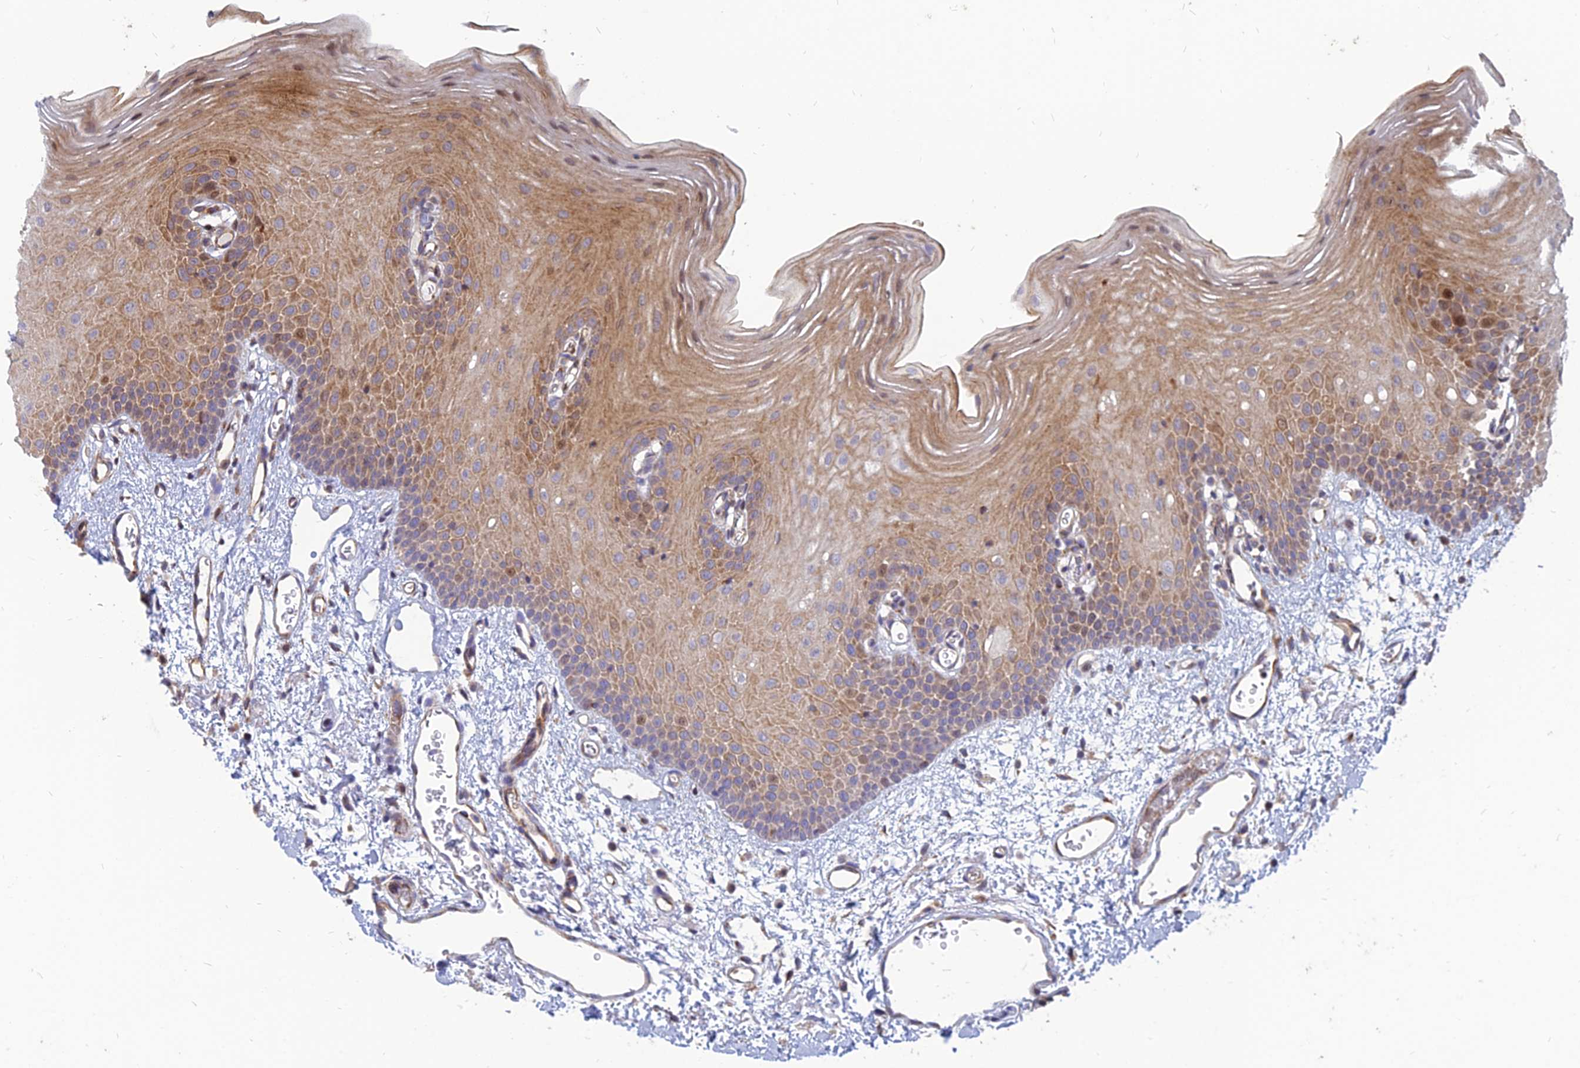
{"staining": {"intensity": "moderate", "quantity": "25%-75%", "location": "cytoplasmic/membranous"}, "tissue": "oral mucosa", "cell_type": "Squamous epithelial cells", "image_type": "normal", "snomed": [{"axis": "morphology", "description": "Normal tissue, NOS"}, {"axis": "topography", "description": "Oral tissue"}], "caption": "Immunohistochemical staining of unremarkable human oral mucosa shows moderate cytoplasmic/membranous protein positivity in about 25%-75% of squamous epithelial cells.", "gene": "ST3GAL6", "patient": {"sex": "female", "age": 70}}